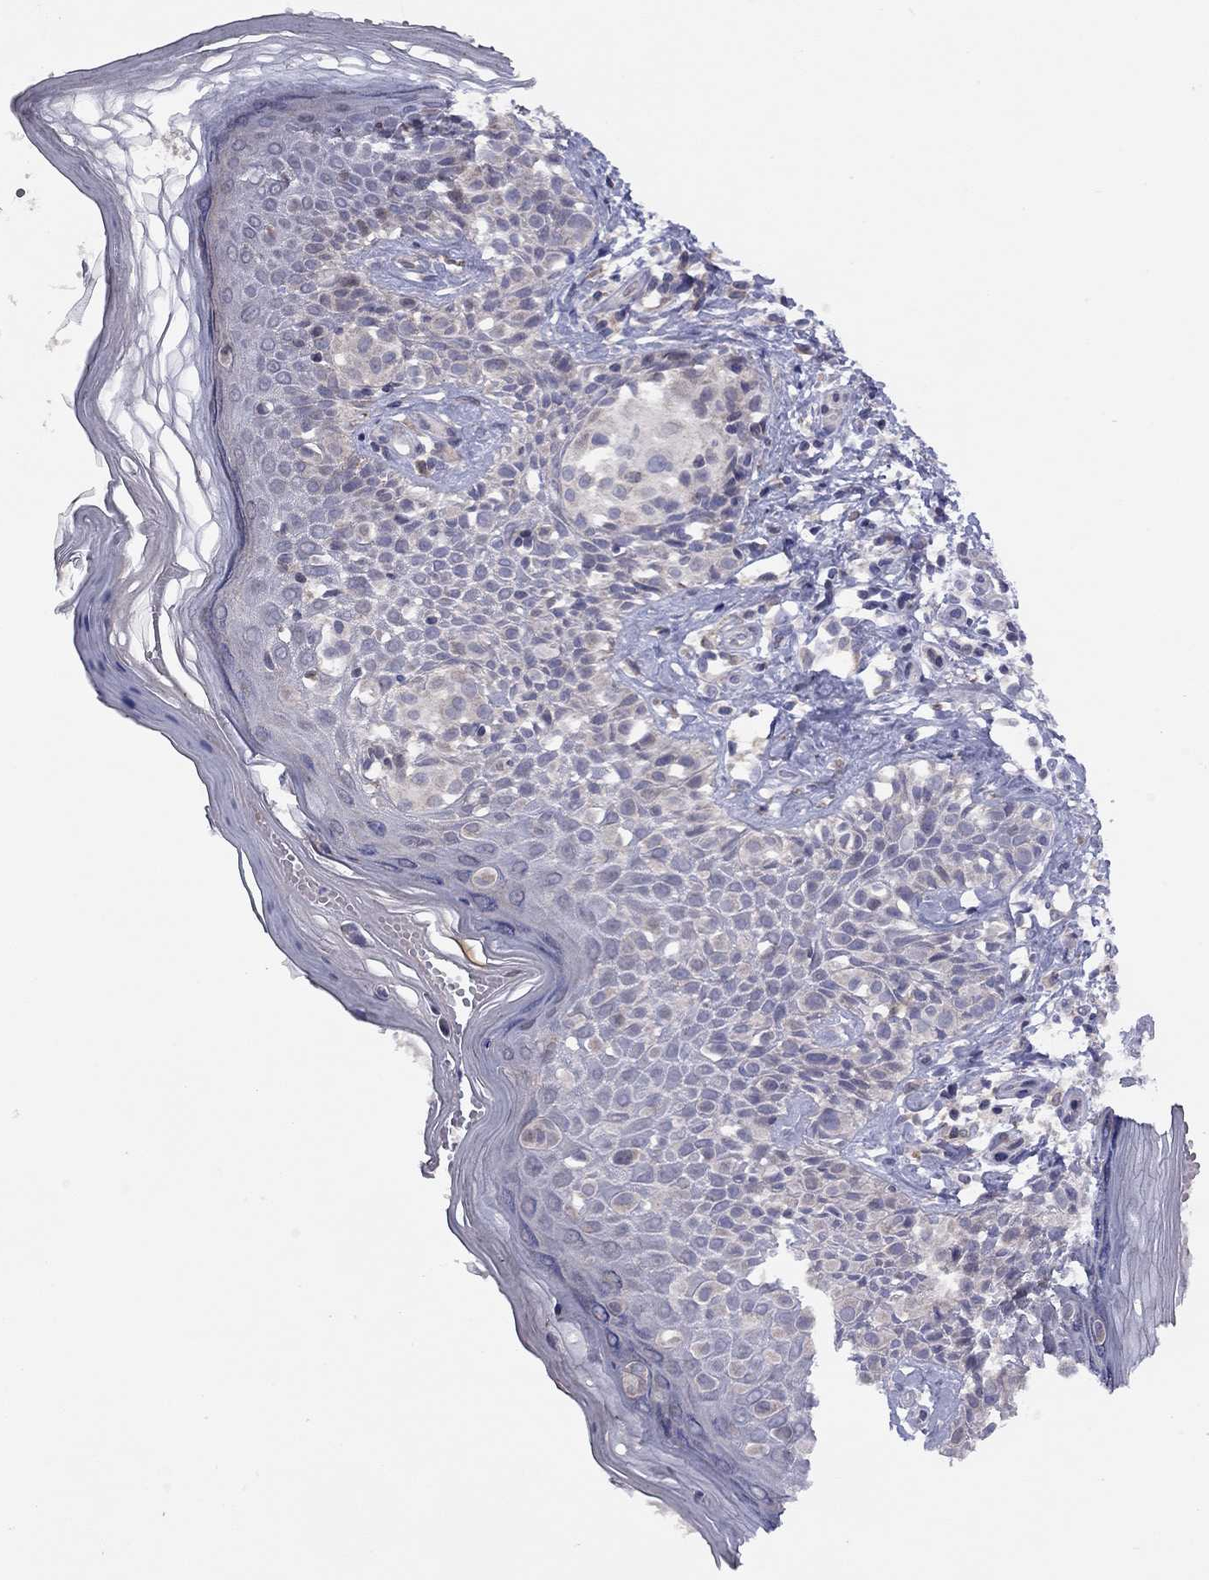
{"staining": {"intensity": "negative", "quantity": "none", "location": "none"}, "tissue": "melanoma", "cell_type": "Tumor cells", "image_type": "cancer", "snomed": [{"axis": "morphology", "description": "Malignant melanoma, NOS"}, {"axis": "topography", "description": "Skin"}], "caption": "Immunohistochemistry (IHC) photomicrograph of neoplastic tissue: melanoma stained with DAB (3,3'-diaminobenzidine) displays no significant protein positivity in tumor cells.", "gene": "SYTL2", "patient": {"sex": "female", "age": 73}}